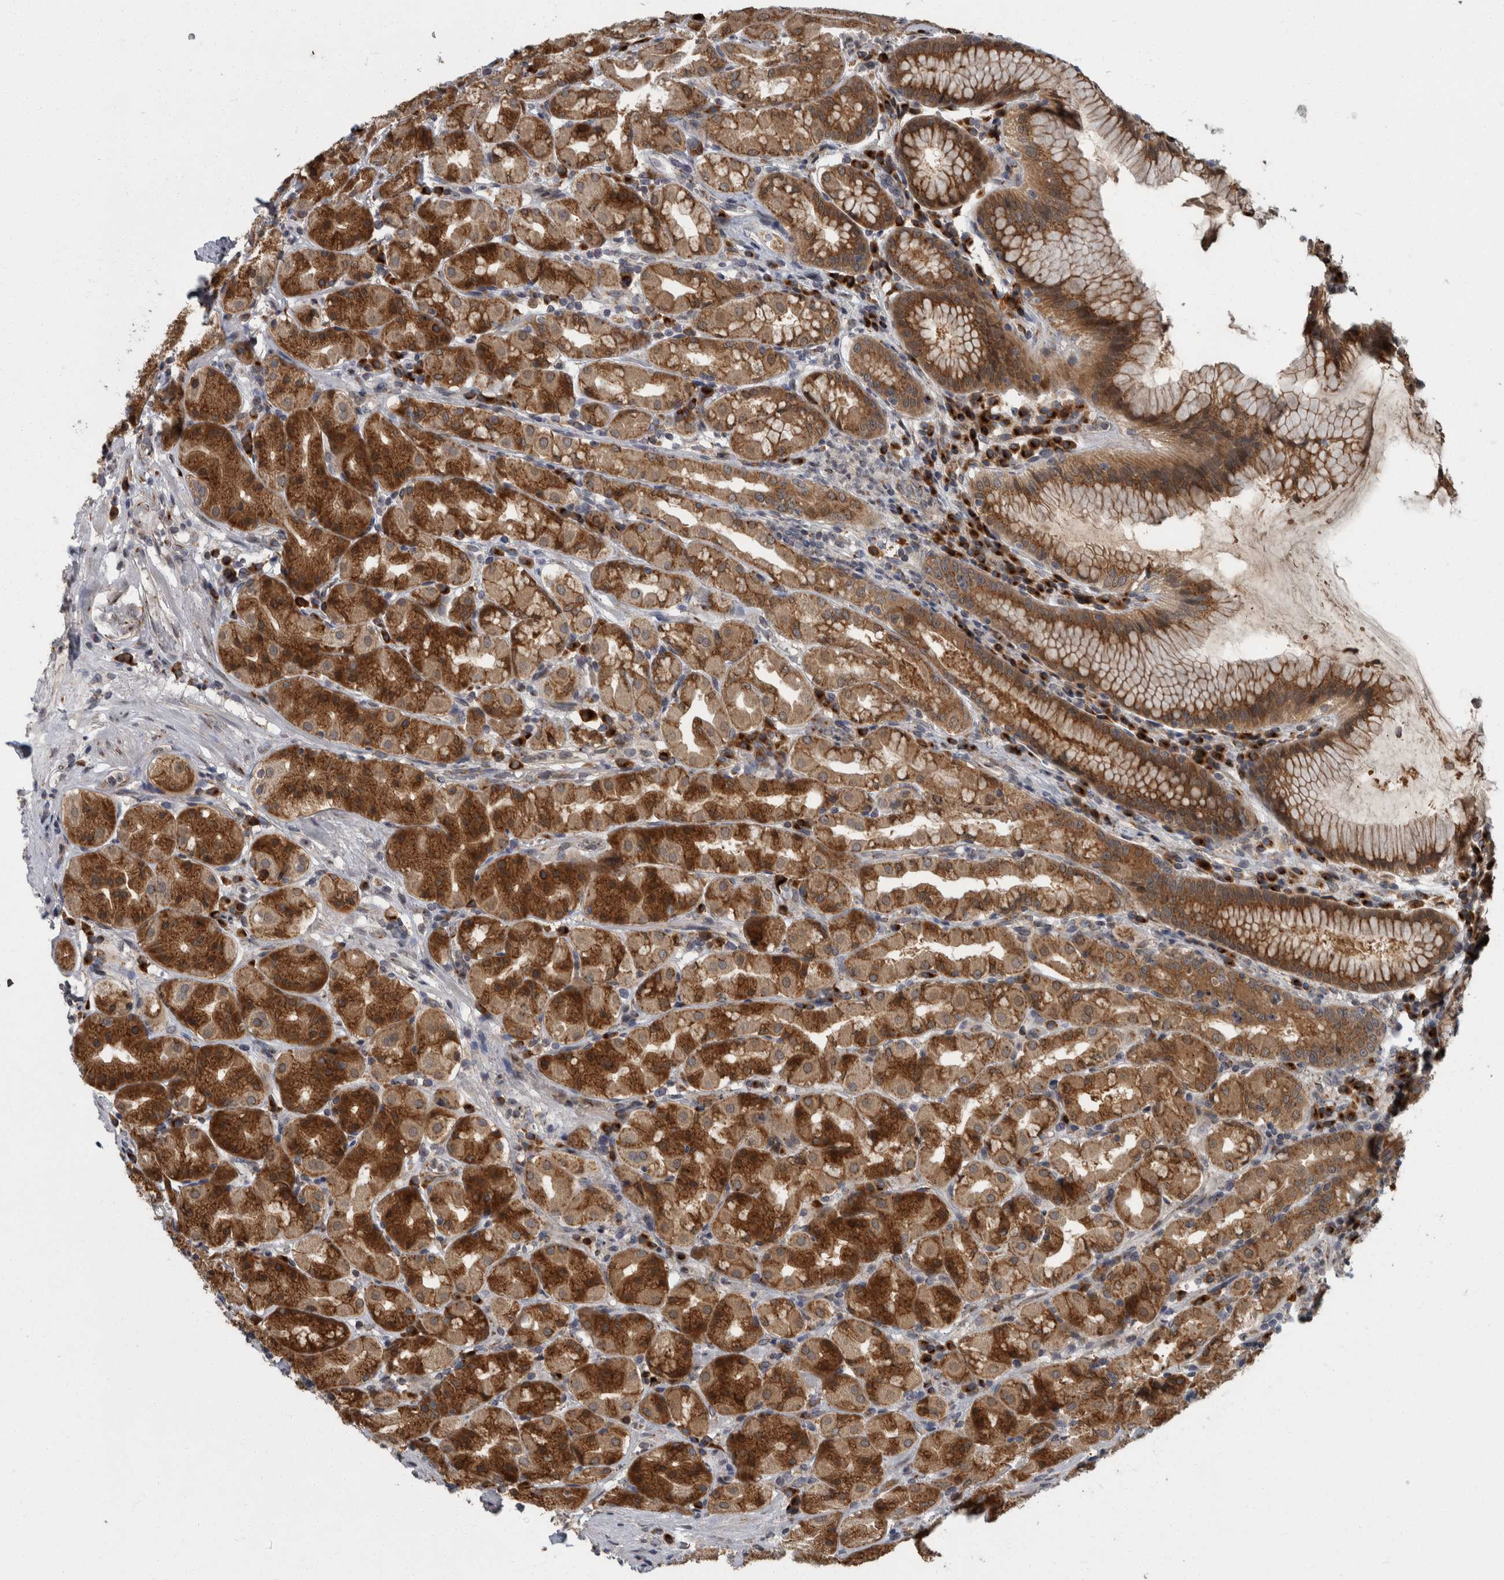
{"staining": {"intensity": "strong", "quantity": ">75%", "location": "cytoplasmic/membranous"}, "tissue": "stomach", "cell_type": "Glandular cells", "image_type": "normal", "snomed": [{"axis": "morphology", "description": "Normal tissue, NOS"}, {"axis": "topography", "description": "Stomach, lower"}], "caption": "Stomach stained with immunohistochemistry displays strong cytoplasmic/membranous staining in about >75% of glandular cells.", "gene": "LMAN2L", "patient": {"sex": "female", "age": 56}}